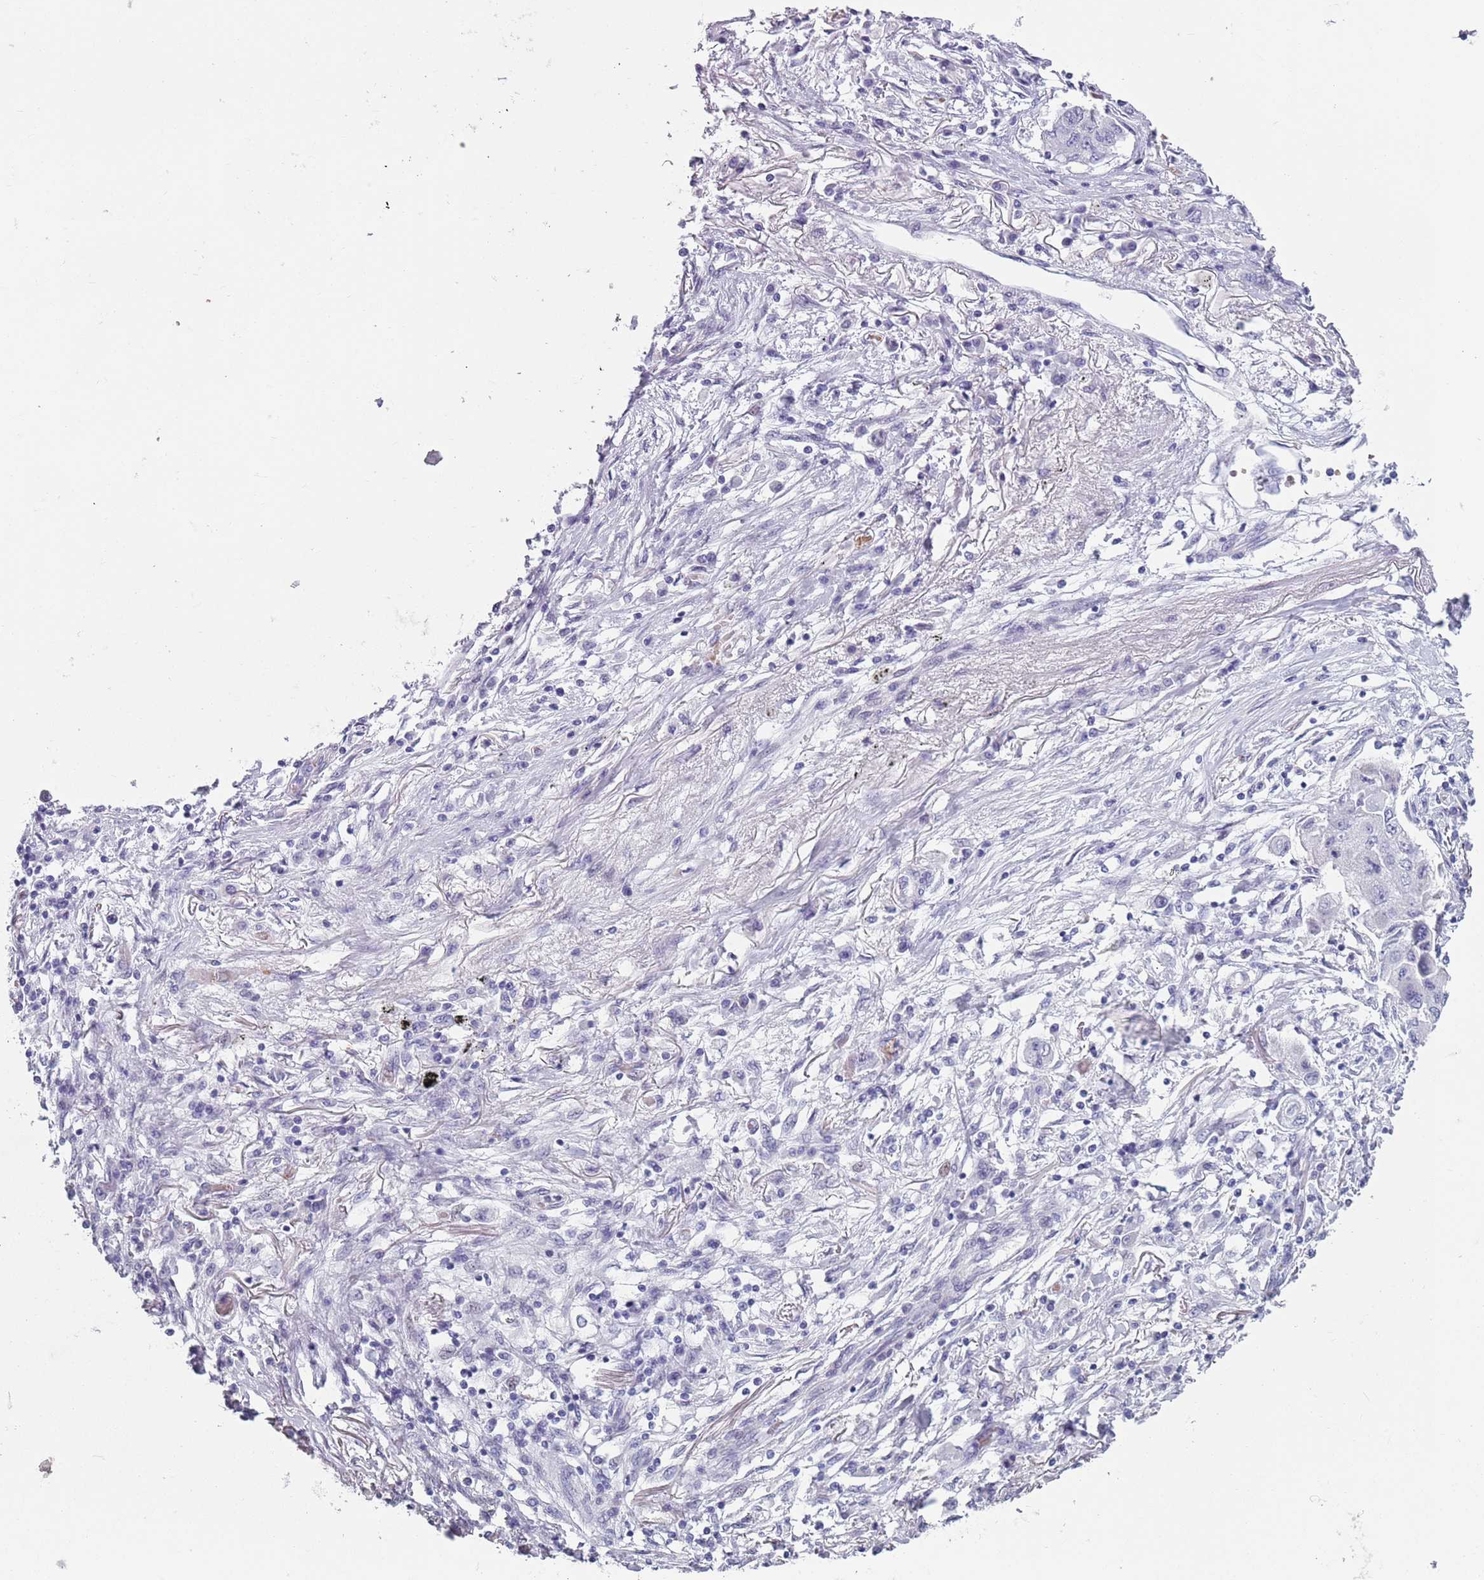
{"staining": {"intensity": "negative", "quantity": "none", "location": "none"}, "tissue": "lung cancer", "cell_type": "Tumor cells", "image_type": "cancer", "snomed": [{"axis": "morphology", "description": "Squamous cell carcinoma, NOS"}, {"axis": "topography", "description": "Lung"}], "caption": "Tumor cells are negative for brown protein staining in lung cancer (squamous cell carcinoma). The staining is performed using DAB brown chromogen with nuclei counter-stained in using hematoxylin.", "gene": "SPESP1", "patient": {"sex": "male", "age": 74}}